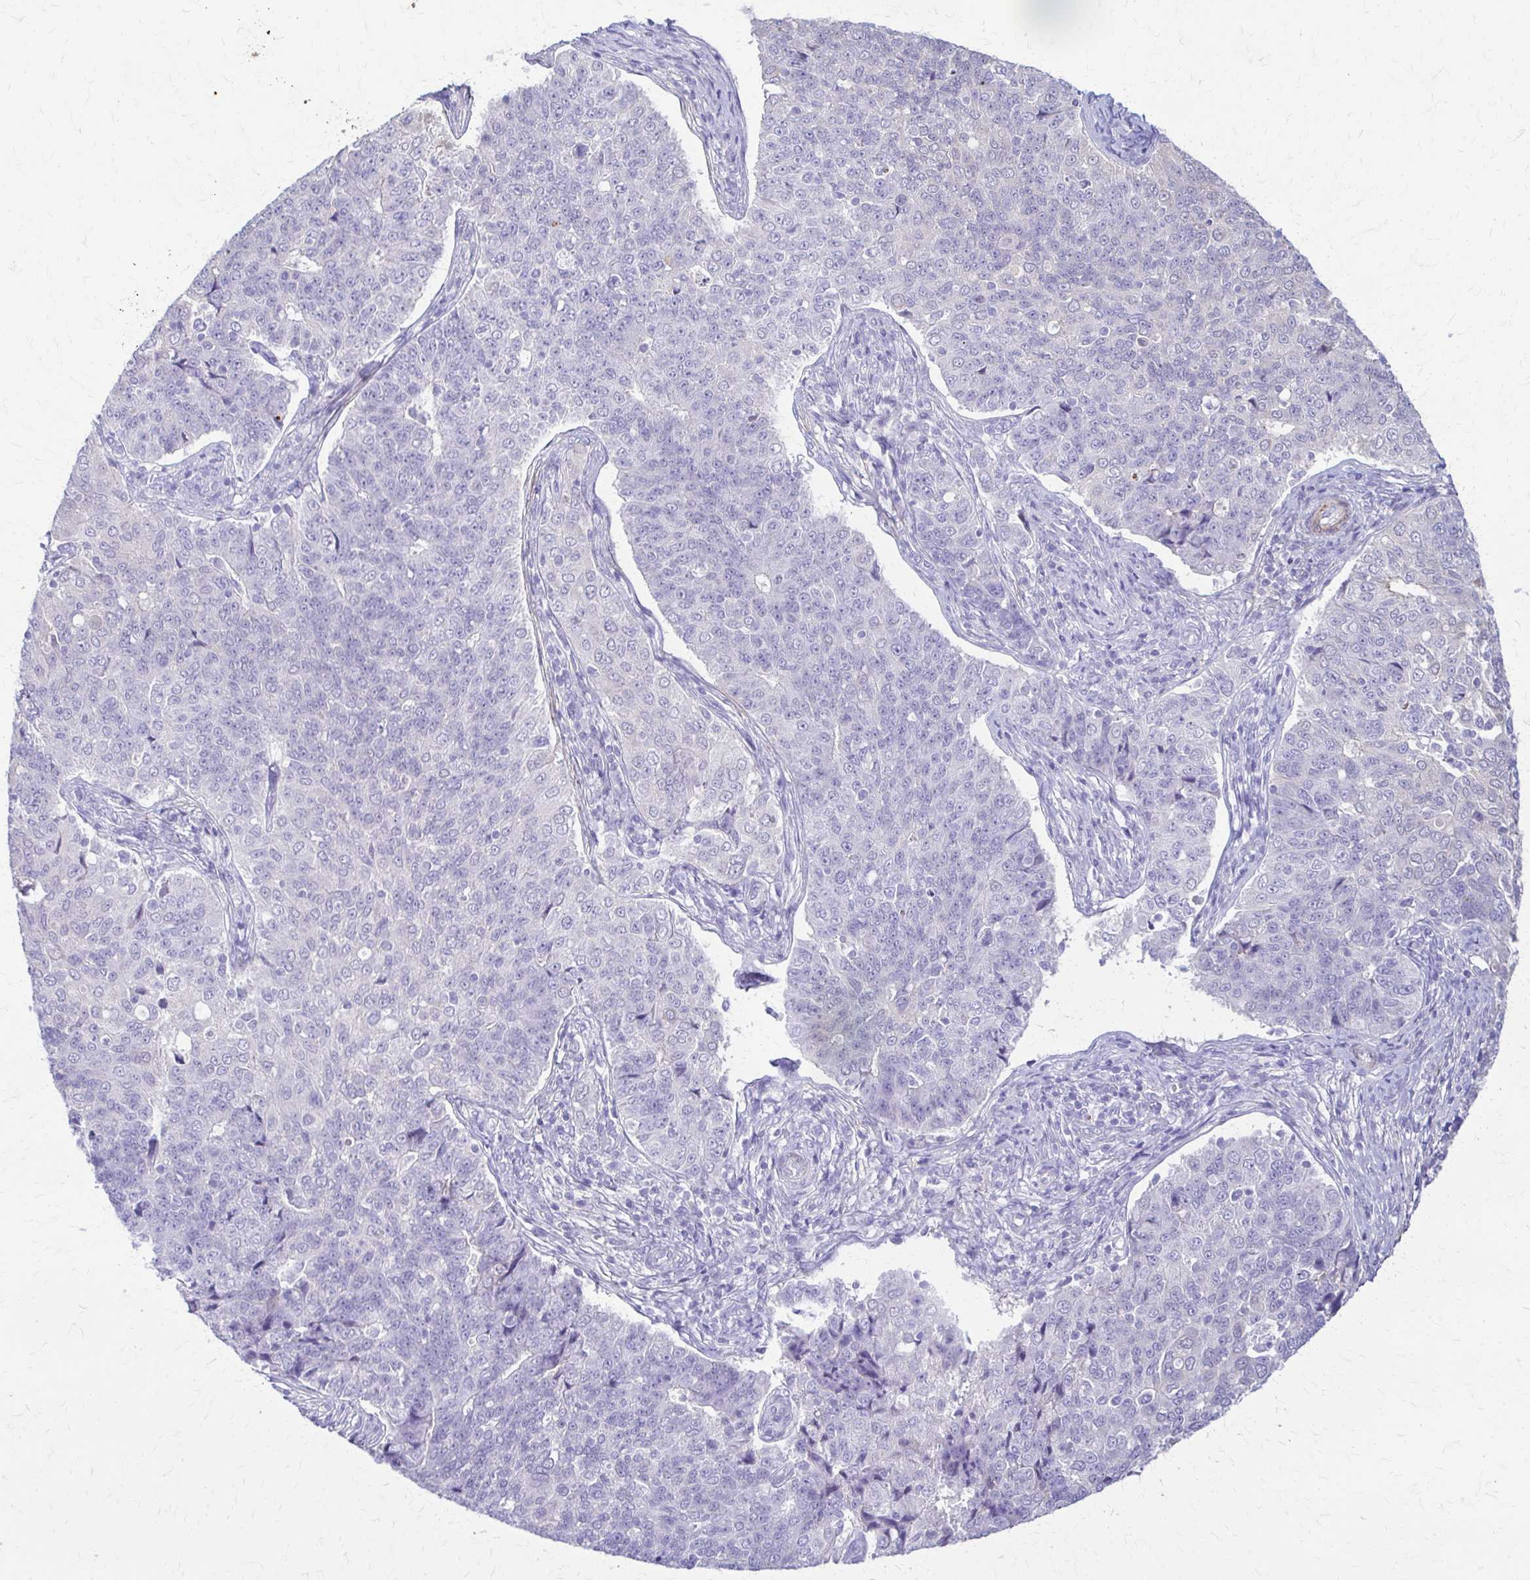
{"staining": {"intensity": "negative", "quantity": "none", "location": "none"}, "tissue": "endometrial cancer", "cell_type": "Tumor cells", "image_type": "cancer", "snomed": [{"axis": "morphology", "description": "Adenocarcinoma, NOS"}, {"axis": "topography", "description": "Endometrium"}], "caption": "An image of human endometrial adenocarcinoma is negative for staining in tumor cells.", "gene": "DSP", "patient": {"sex": "female", "age": 43}}